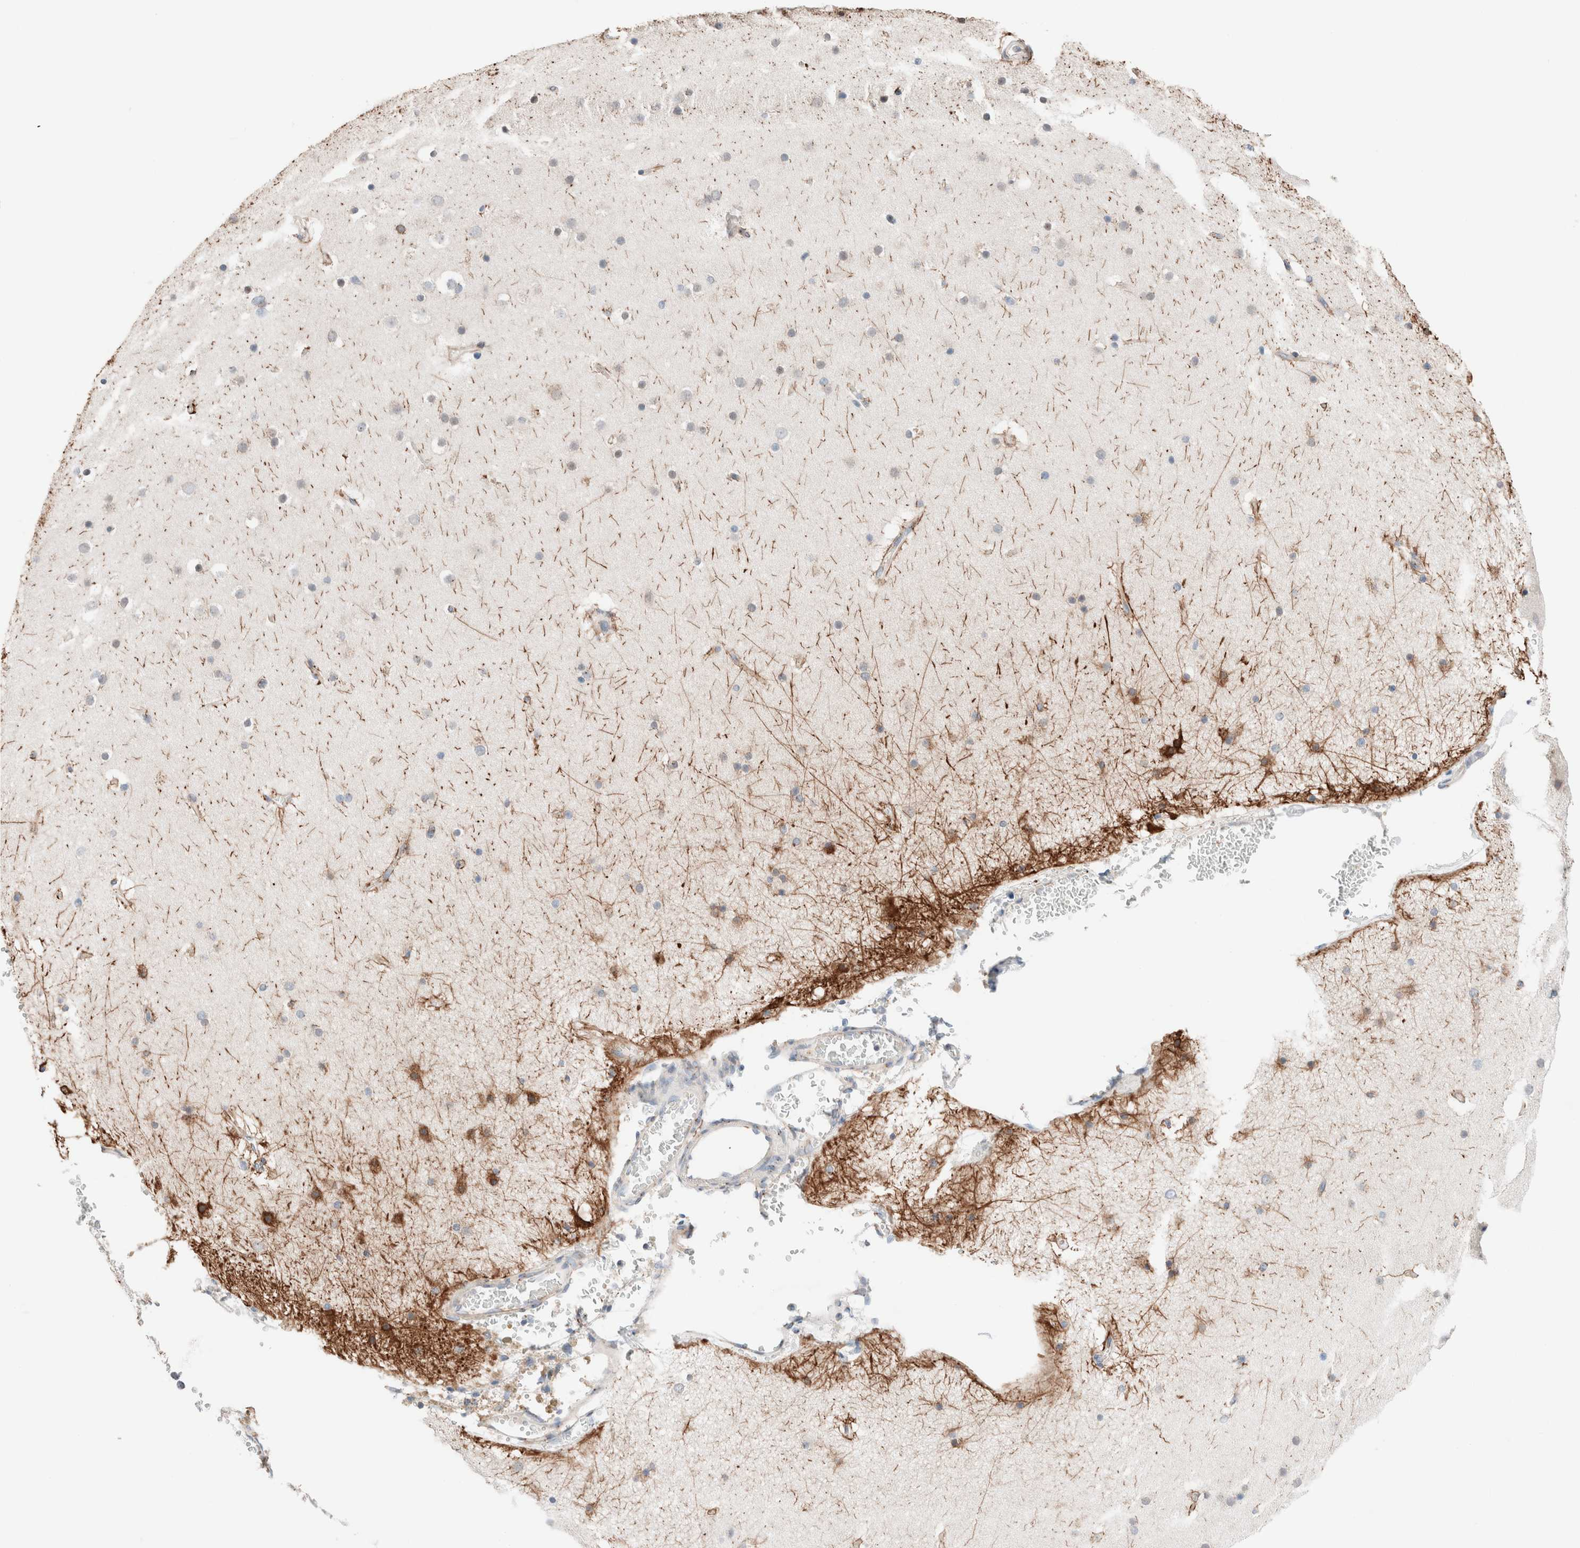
{"staining": {"intensity": "negative", "quantity": "none", "location": "none"}, "tissue": "cerebral cortex", "cell_type": "Endothelial cells", "image_type": "normal", "snomed": [{"axis": "morphology", "description": "Normal tissue, NOS"}, {"axis": "topography", "description": "Cerebral cortex"}], "caption": "Immunohistochemistry (IHC) of normal cerebral cortex reveals no staining in endothelial cells.", "gene": "CASC3", "patient": {"sex": "male", "age": 57}}